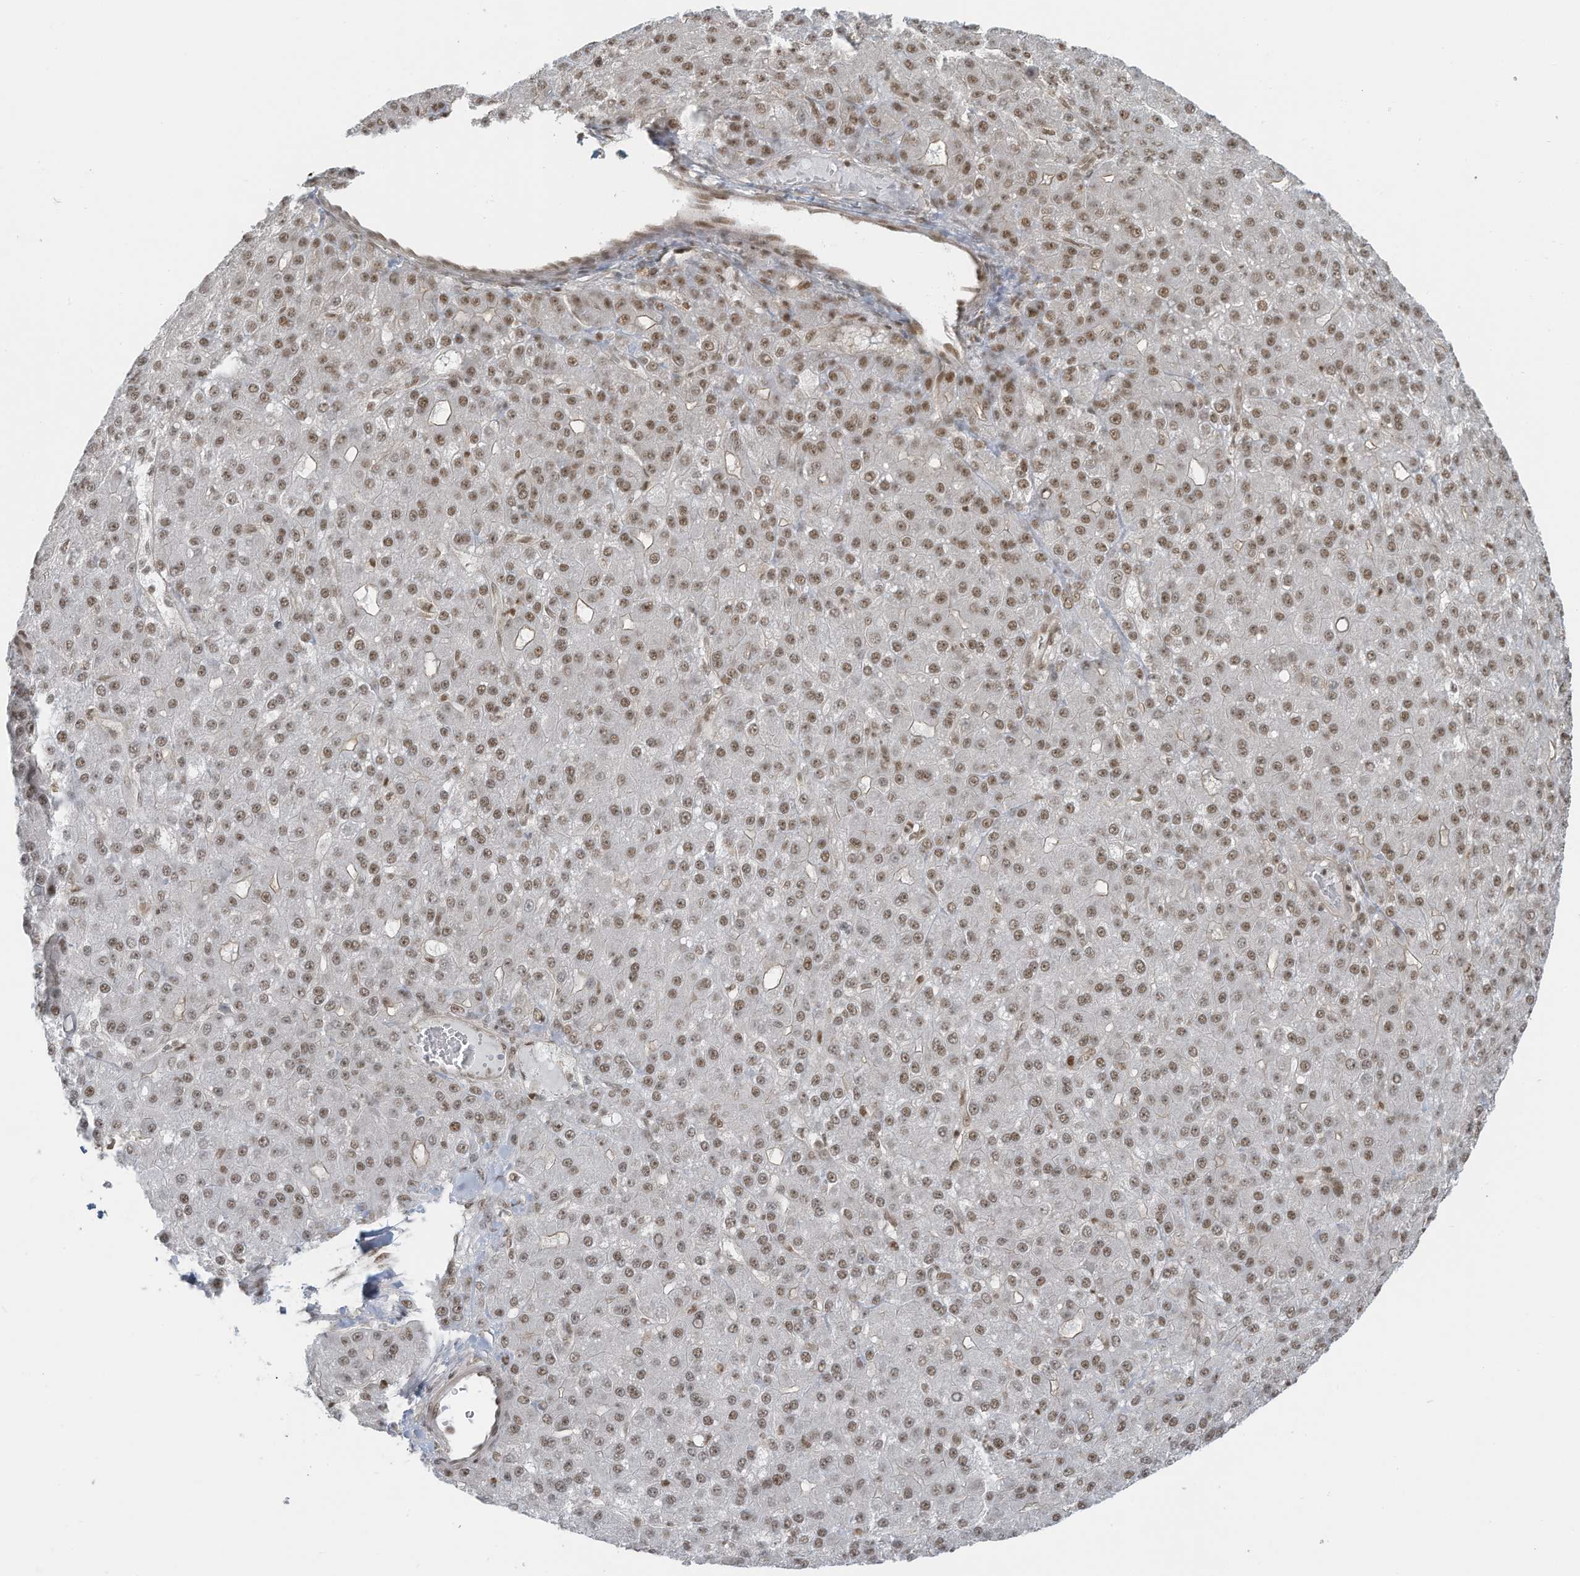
{"staining": {"intensity": "moderate", "quantity": ">75%", "location": "nuclear"}, "tissue": "liver cancer", "cell_type": "Tumor cells", "image_type": "cancer", "snomed": [{"axis": "morphology", "description": "Carcinoma, Hepatocellular, NOS"}, {"axis": "topography", "description": "Liver"}], "caption": "Moderate nuclear staining is seen in approximately >75% of tumor cells in liver cancer.", "gene": "DBR1", "patient": {"sex": "male", "age": 67}}